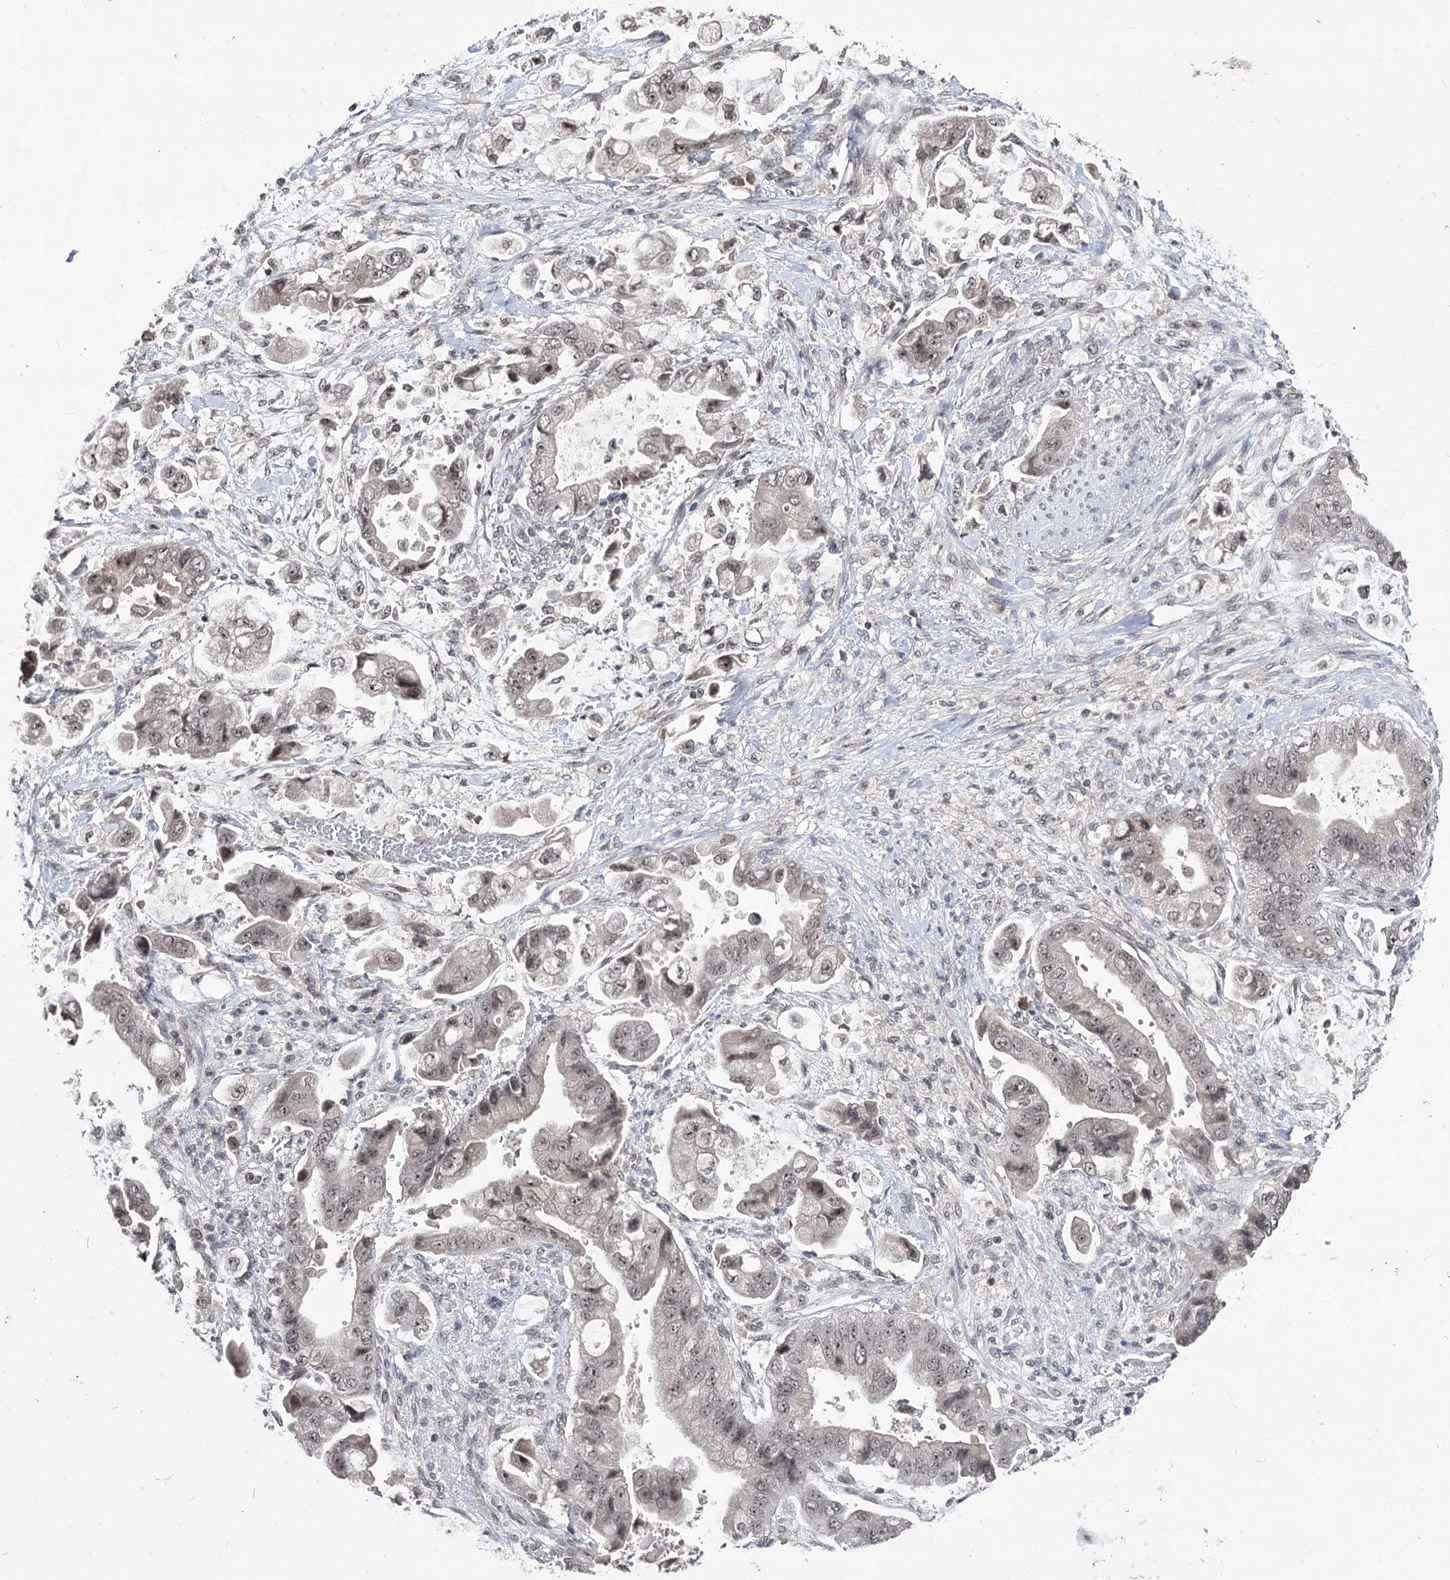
{"staining": {"intensity": "weak", "quantity": "25%-75%", "location": "nuclear"}, "tissue": "stomach cancer", "cell_type": "Tumor cells", "image_type": "cancer", "snomed": [{"axis": "morphology", "description": "Adenocarcinoma, NOS"}, {"axis": "topography", "description": "Stomach"}], "caption": "Protein expression analysis of adenocarcinoma (stomach) reveals weak nuclear positivity in about 25%-75% of tumor cells.", "gene": "VGLL4", "patient": {"sex": "male", "age": 62}}